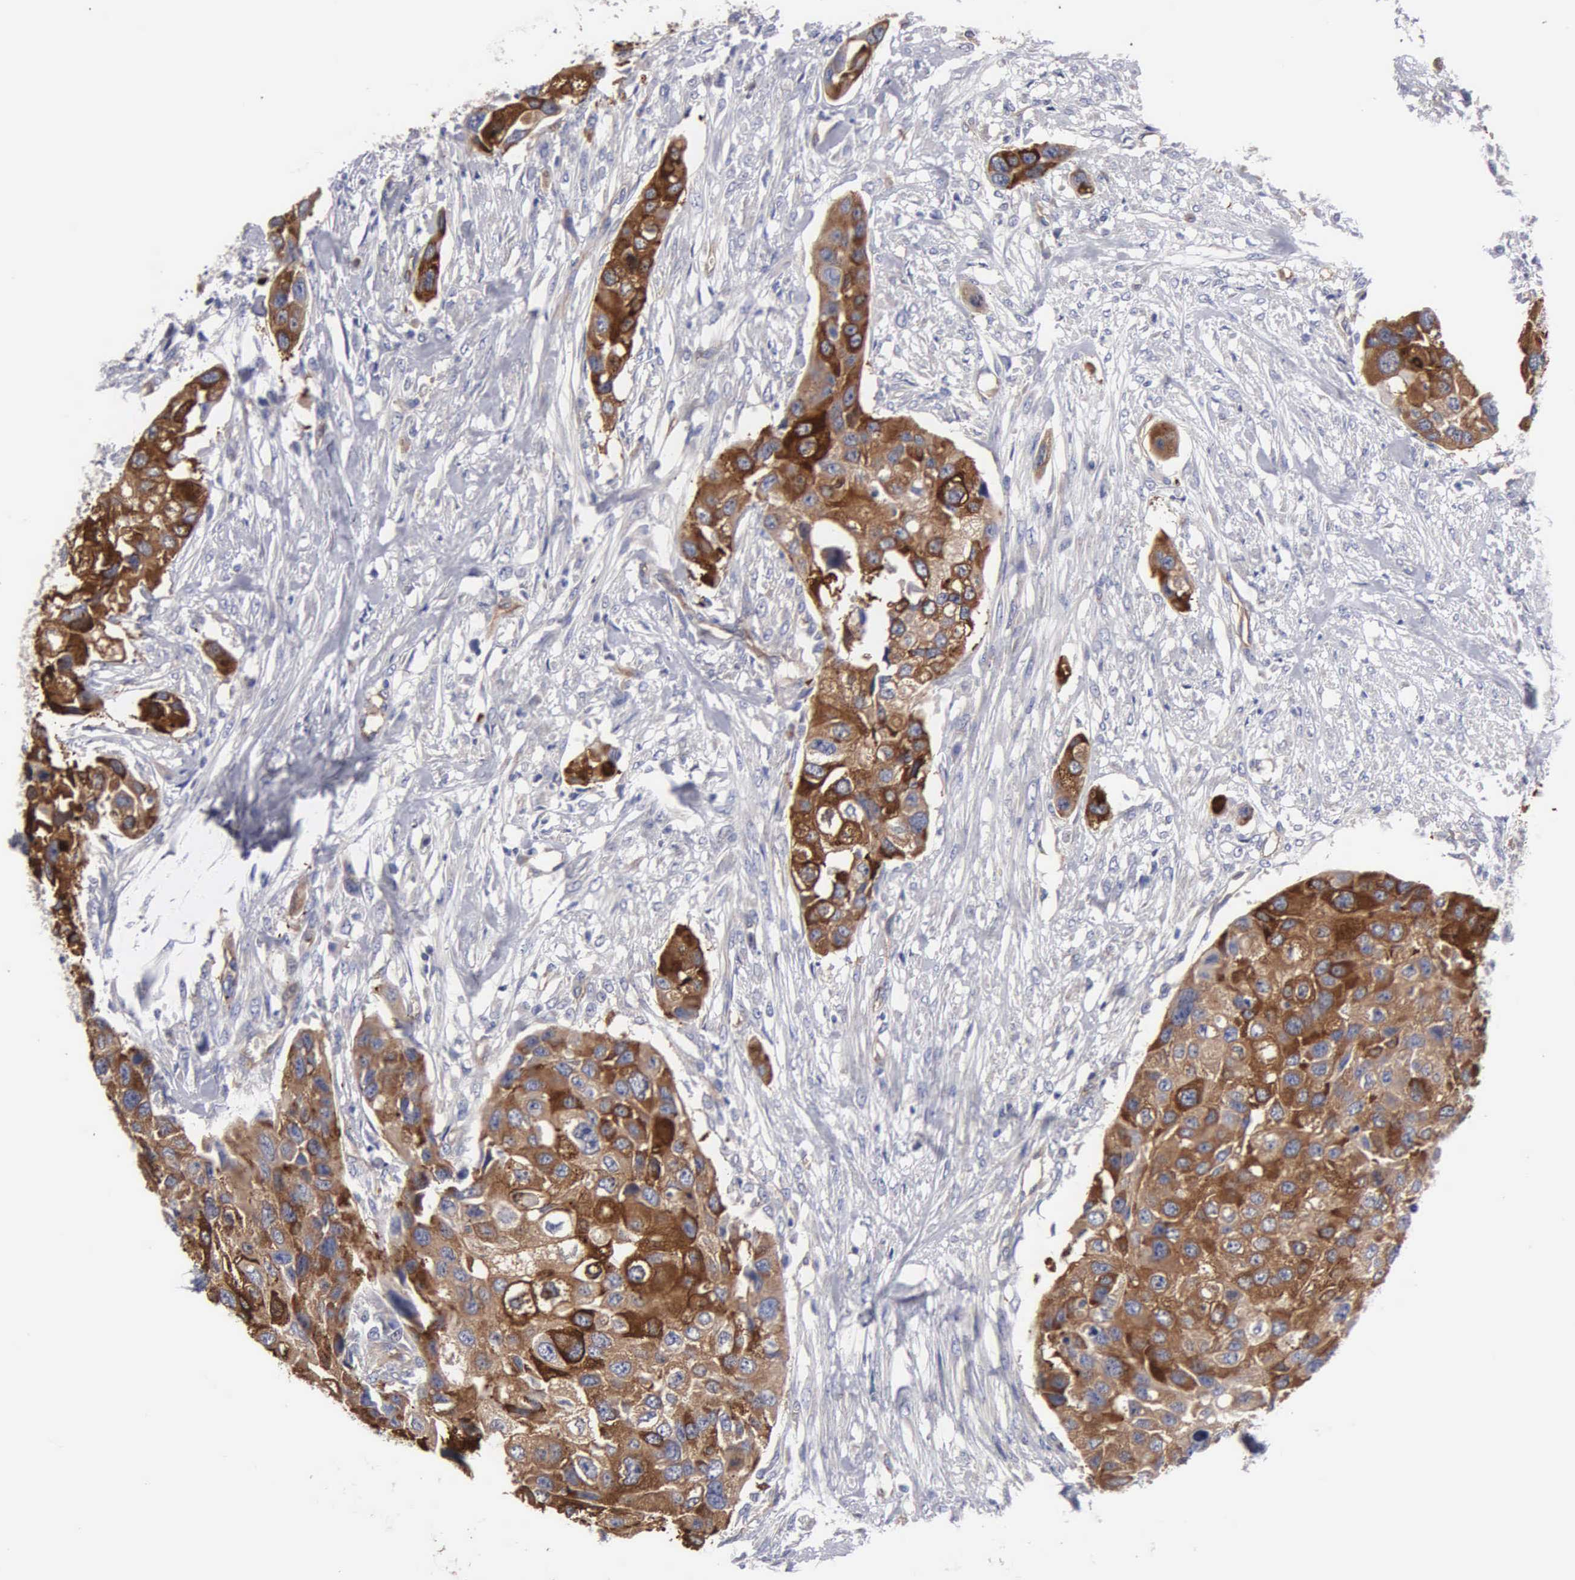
{"staining": {"intensity": "strong", "quantity": ">75%", "location": "cytoplasmic/membranous"}, "tissue": "urothelial cancer", "cell_type": "Tumor cells", "image_type": "cancer", "snomed": [{"axis": "morphology", "description": "Urothelial carcinoma, High grade"}, {"axis": "topography", "description": "Urinary bladder"}], "caption": "IHC (DAB (3,3'-diaminobenzidine)) staining of human urothelial carcinoma (high-grade) demonstrates strong cytoplasmic/membranous protein expression in approximately >75% of tumor cells. The staining was performed using DAB (3,3'-diaminobenzidine), with brown indicating positive protein expression. Nuclei are stained blue with hematoxylin.", "gene": "RDX", "patient": {"sex": "male", "age": 55}}